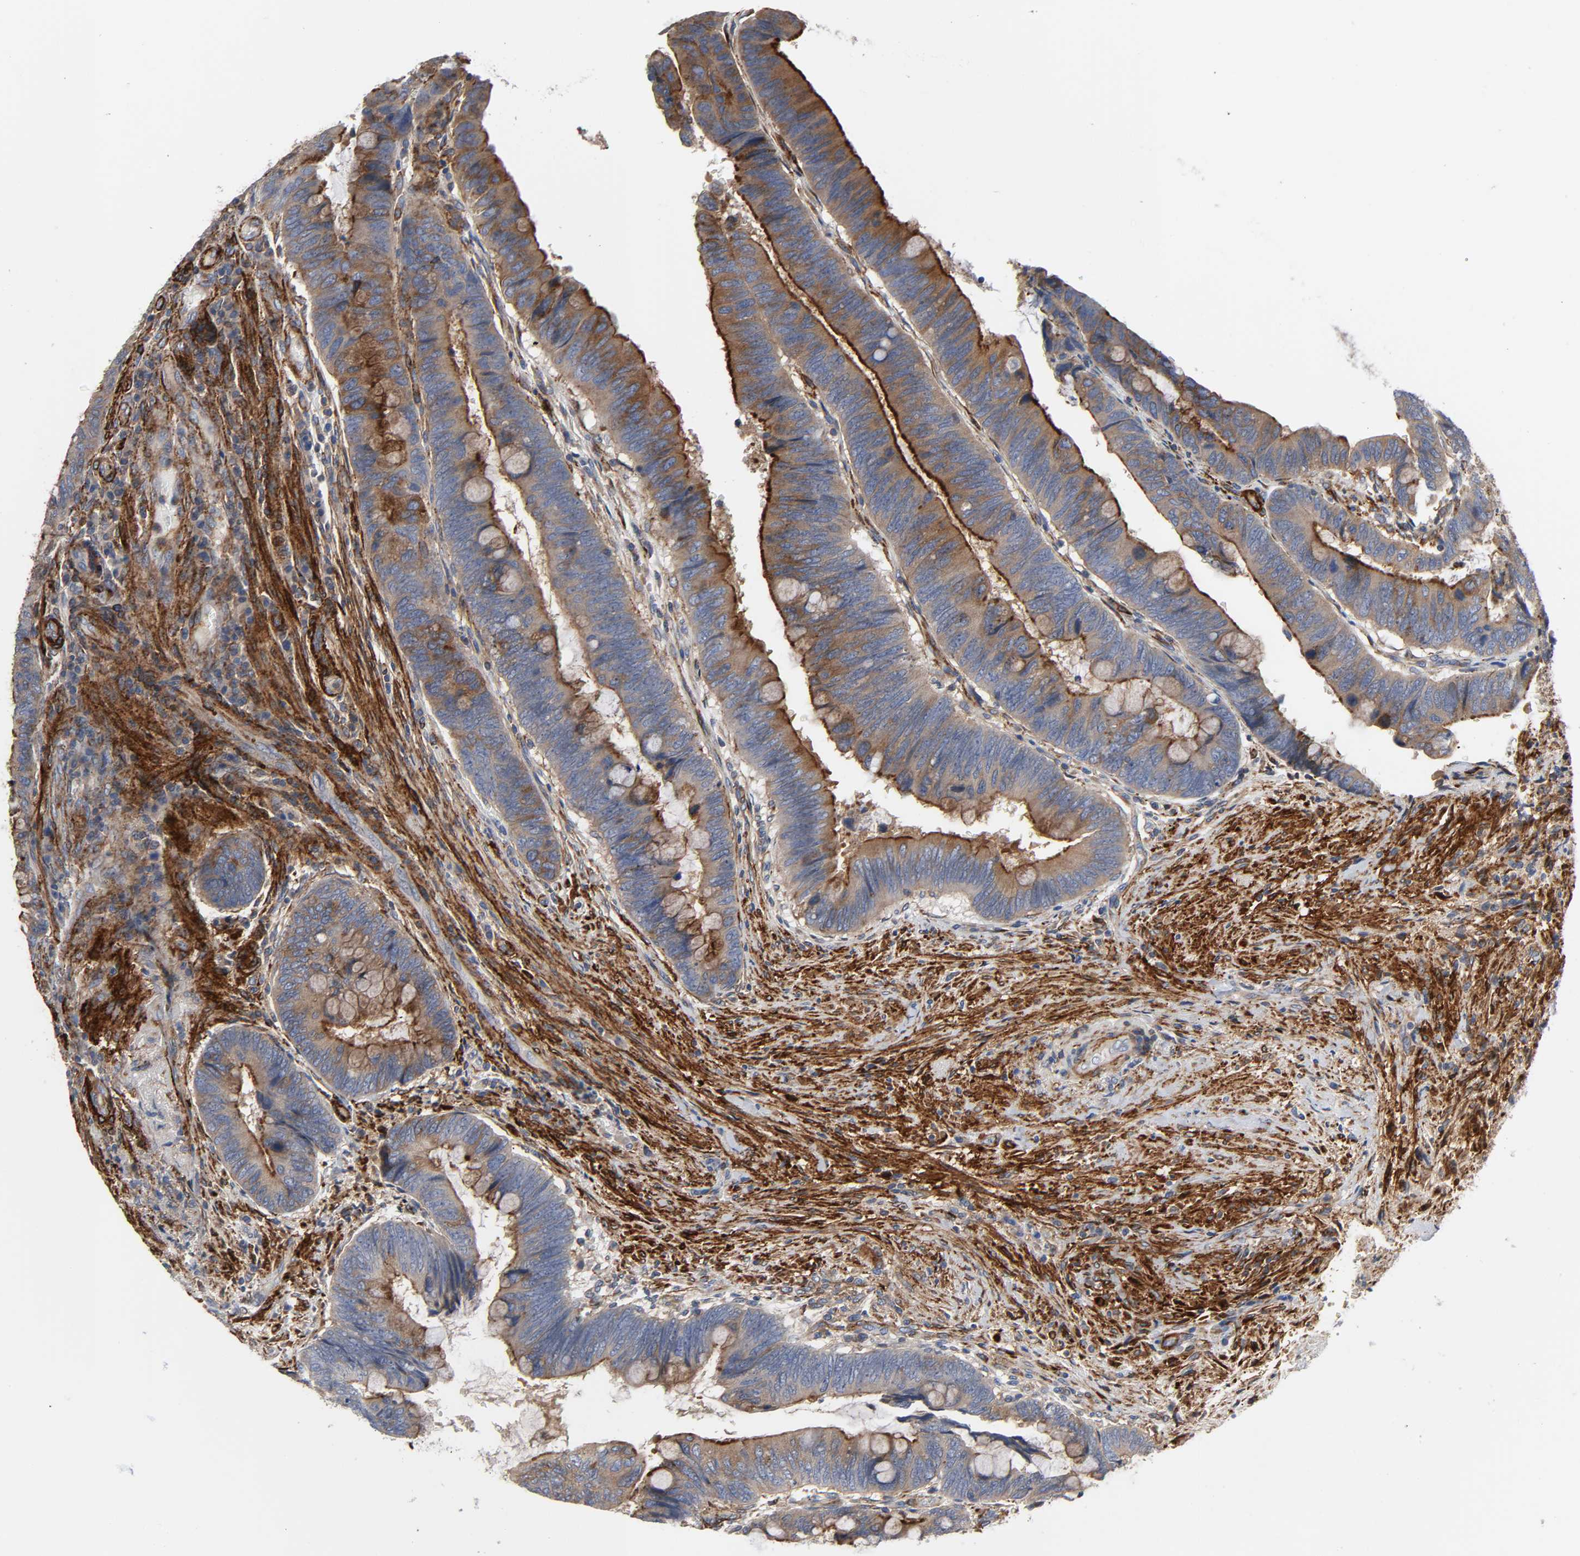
{"staining": {"intensity": "strong", "quantity": ">75%", "location": "cytoplasmic/membranous"}, "tissue": "colorectal cancer", "cell_type": "Tumor cells", "image_type": "cancer", "snomed": [{"axis": "morphology", "description": "Normal tissue, NOS"}, {"axis": "morphology", "description": "Adenocarcinoma, NOS"}, {"axis": "topography", "description": "Rectum"}], "caption": "An image showing strong cytoplasmic/membranous positivity in about >75% of tumor cells in colorectal cancer, as visualized by brown immunohistochemical staining.", "gene": "ARHGAP1", "patient": {"sex": "male", "age": 92}}